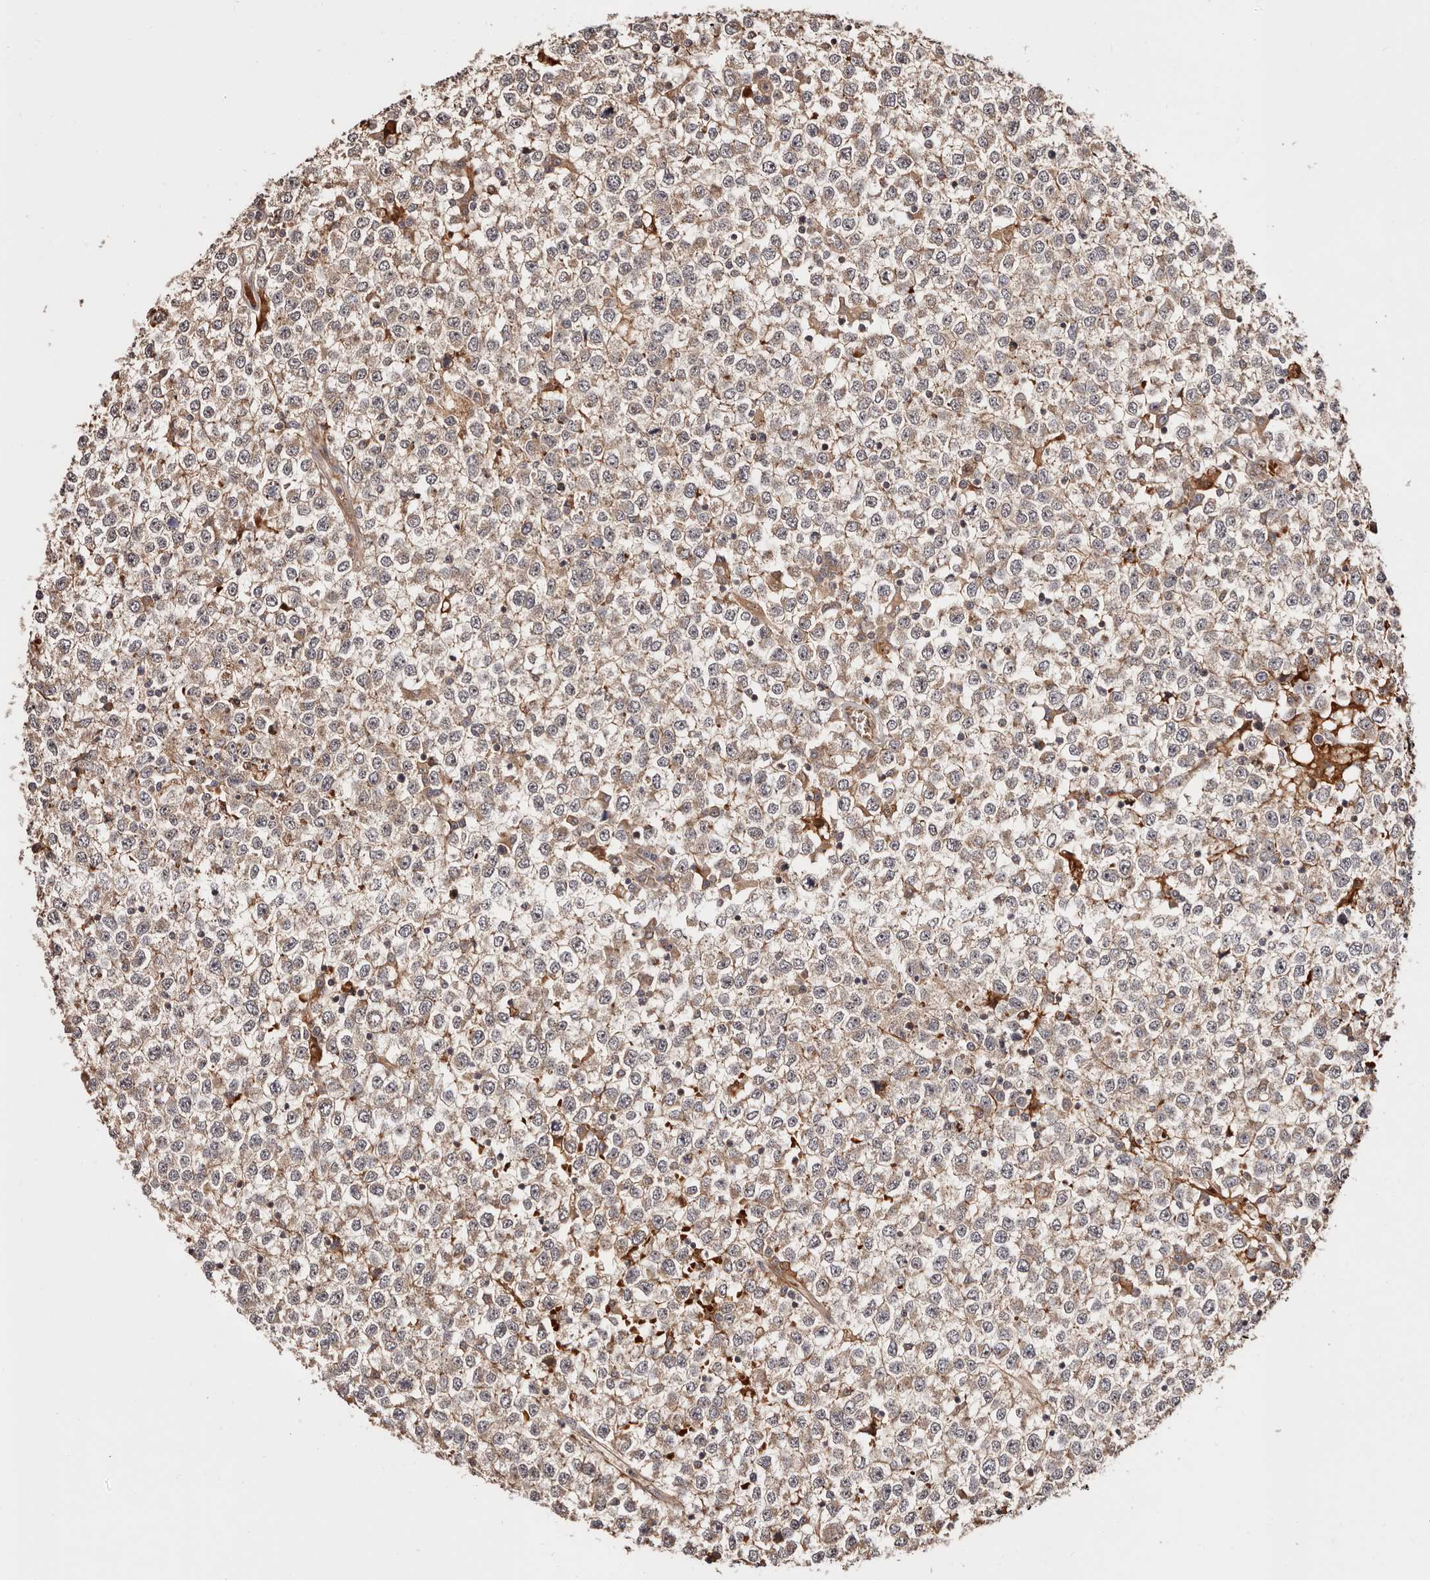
{"staining": {"intensity": "weak", "quantity": "25%-75%", "location": "cytoplasmic/membranous"}, "tissue": "testis cancer", "cell_type": "Tumor cells", "image_type": "cancer", "snomed": [{"axis": "morphology", "description": "Seminoma, NOS"}, {"axis": "topography", "description": "Testis"}], "caption": "DAB immunohistochemical staining of human testis cancer shows weak cytoplasmic/membranous protein staining in approximately 25%-75% of tumor cells.", "gene": "PTPN22", "patient": {"sex": "male", "age": 65}}